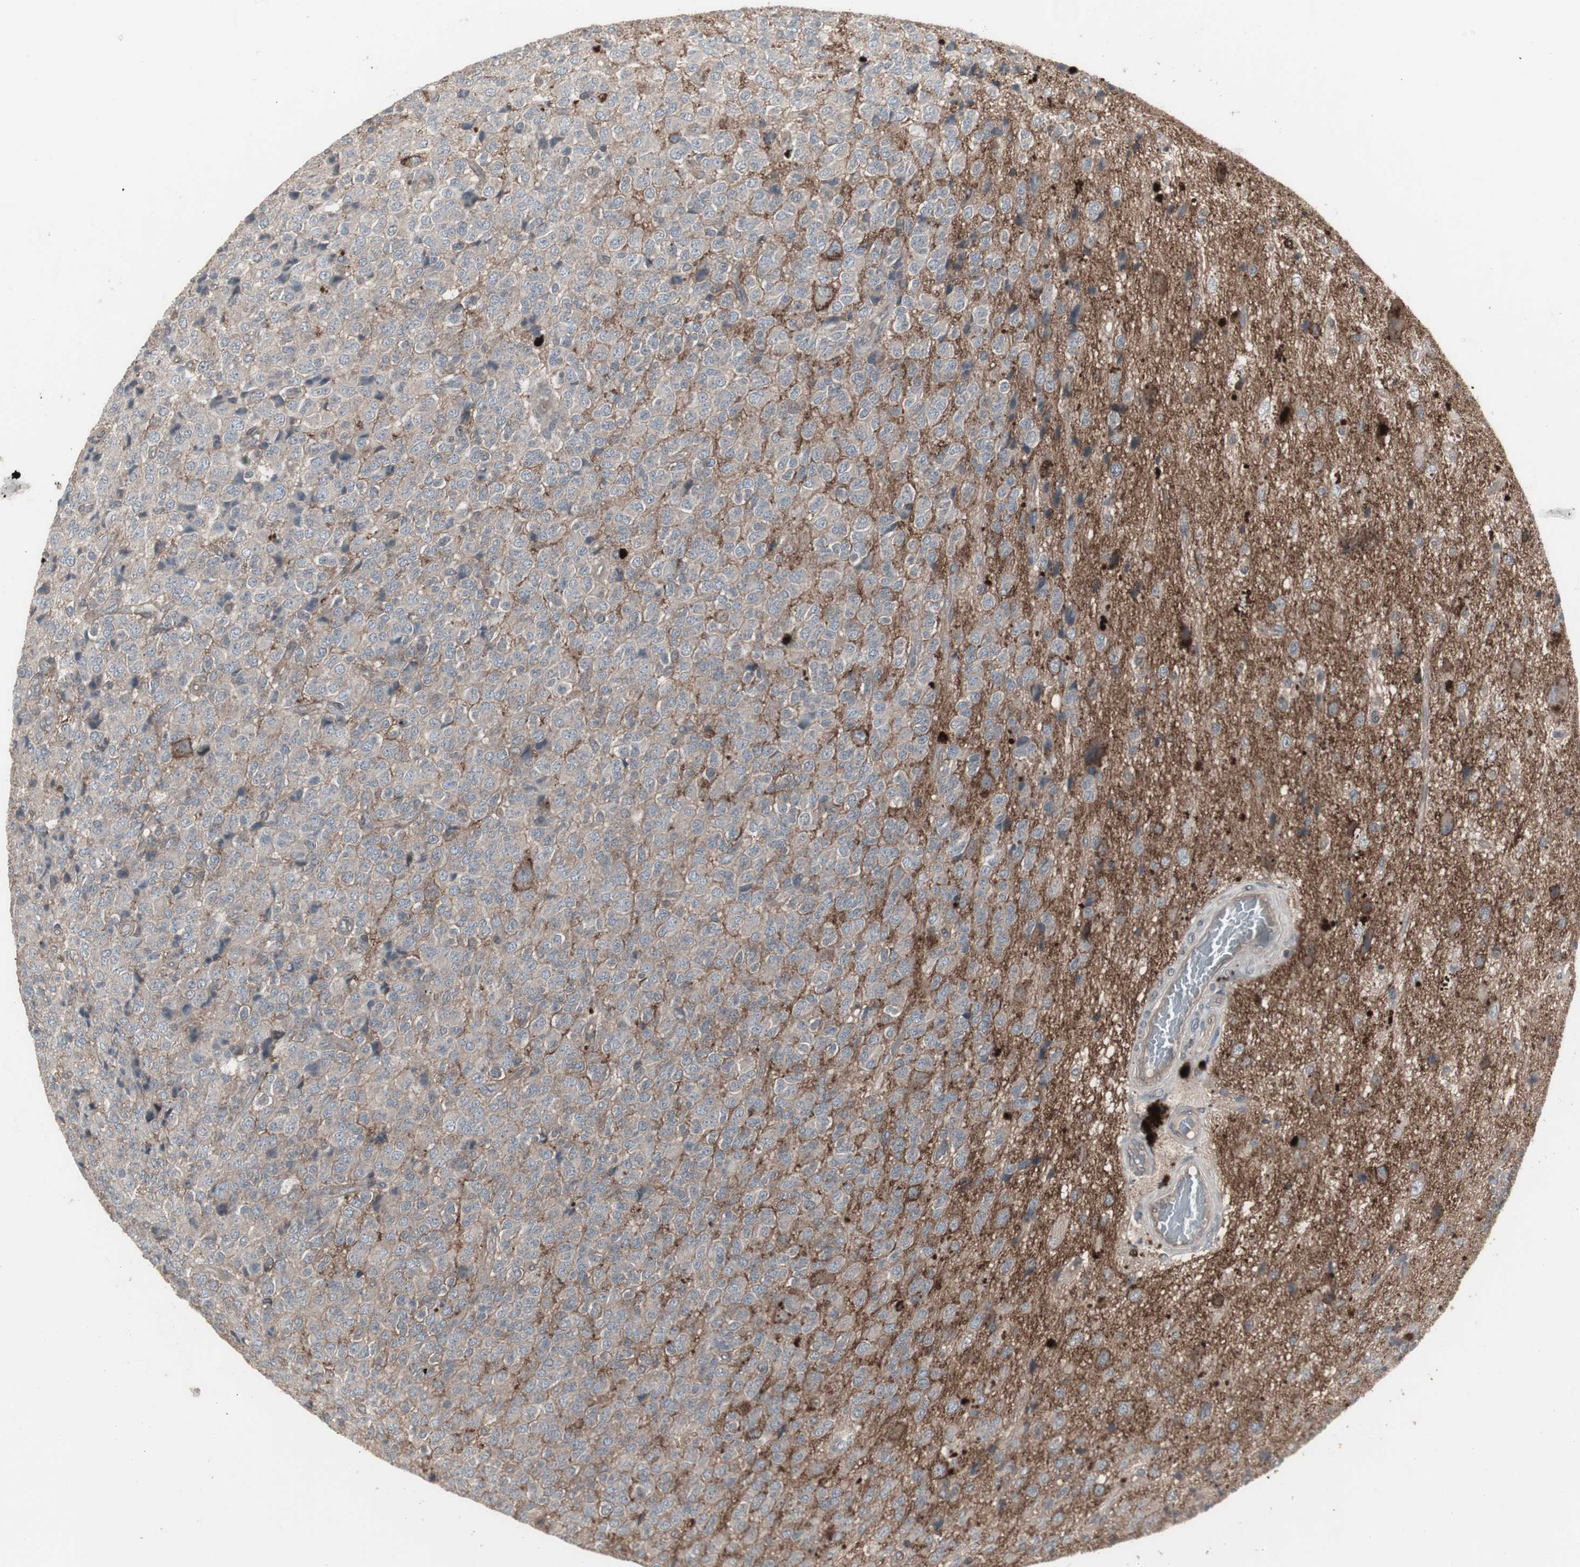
{"staining": {"intensity": "weak", "quantity": "<25%", "location": "cytoplasmic/membranous"}, "tissue": "glioma", "cell_type": "Tumor cells", "image_type": "cancer", "snomed": [{"axis": "morphology", "description": "Glioma, malignant, High grade"}, {"axis": "topography", "description": "pancreas cauda"}], "caption": "Tumor cells show no significant protein expression in malignant glioma (high-grade). Brightfield microscopy of immunohistochemistry (IHC) stained with DAB (3,3'-diaminobenzidine) (brown) and hematoxylin (blue), captured at high magnification.", "gene": "SSTR2", "patient": {"sex": "male", "age": 60}}